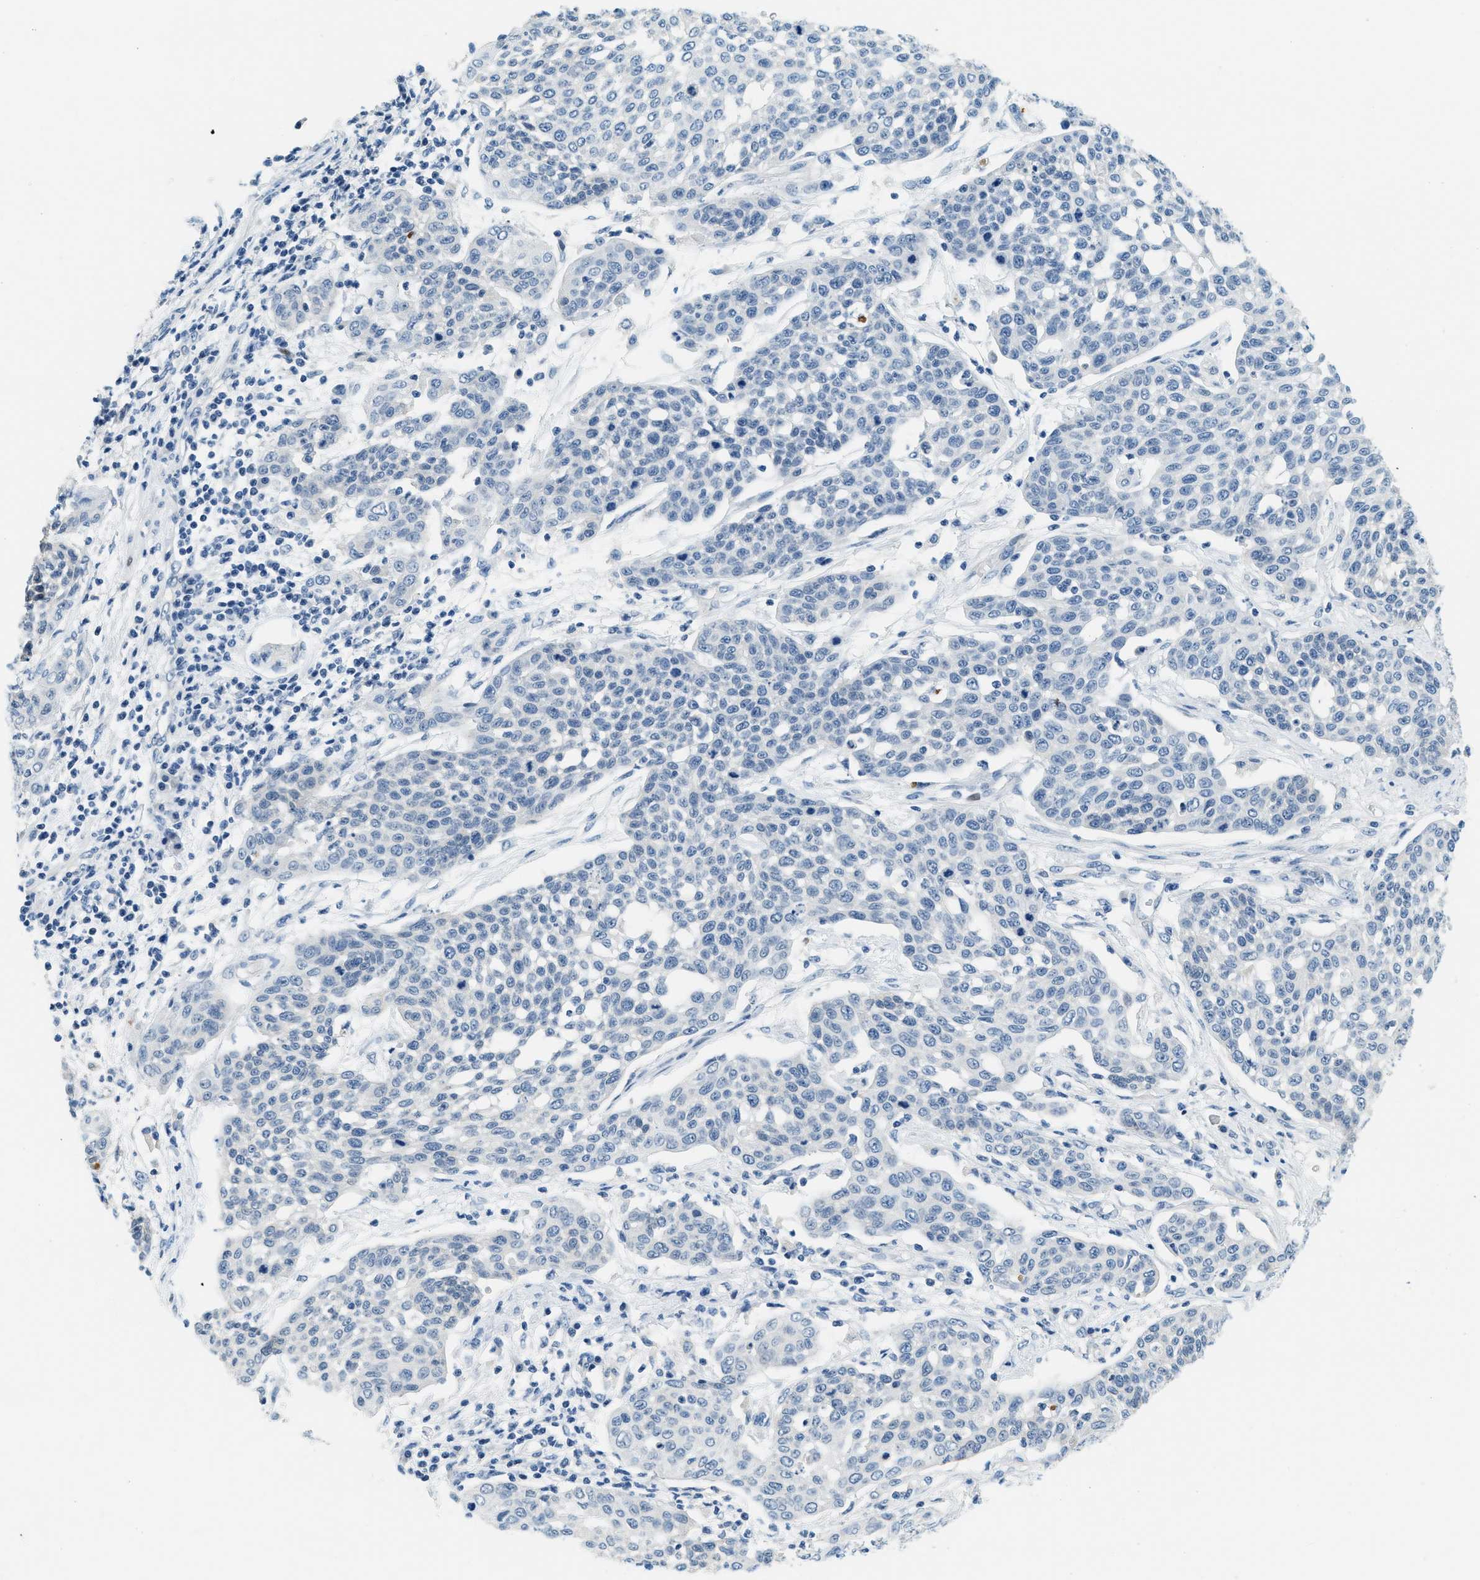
{"staining": {"intensity": "negative", "quantity": "none", "location": "none"}, "tissue": "cervical cancer", "cell_type": "Tumor cells", "image_type": "cancer", "snomed": [{"axis": "morphology", "description": "Squamous cell carcinoma, NOS"}, {"axis": "topography", "description": "Cervix"}], "caption": "This is an immunohistochemistry histopathology image of squamous cell carcinoma (cervical). There is no staining in tumor cells.", "gene": "CYP4X1", "patient": {"sex": "female", "age": 34}}